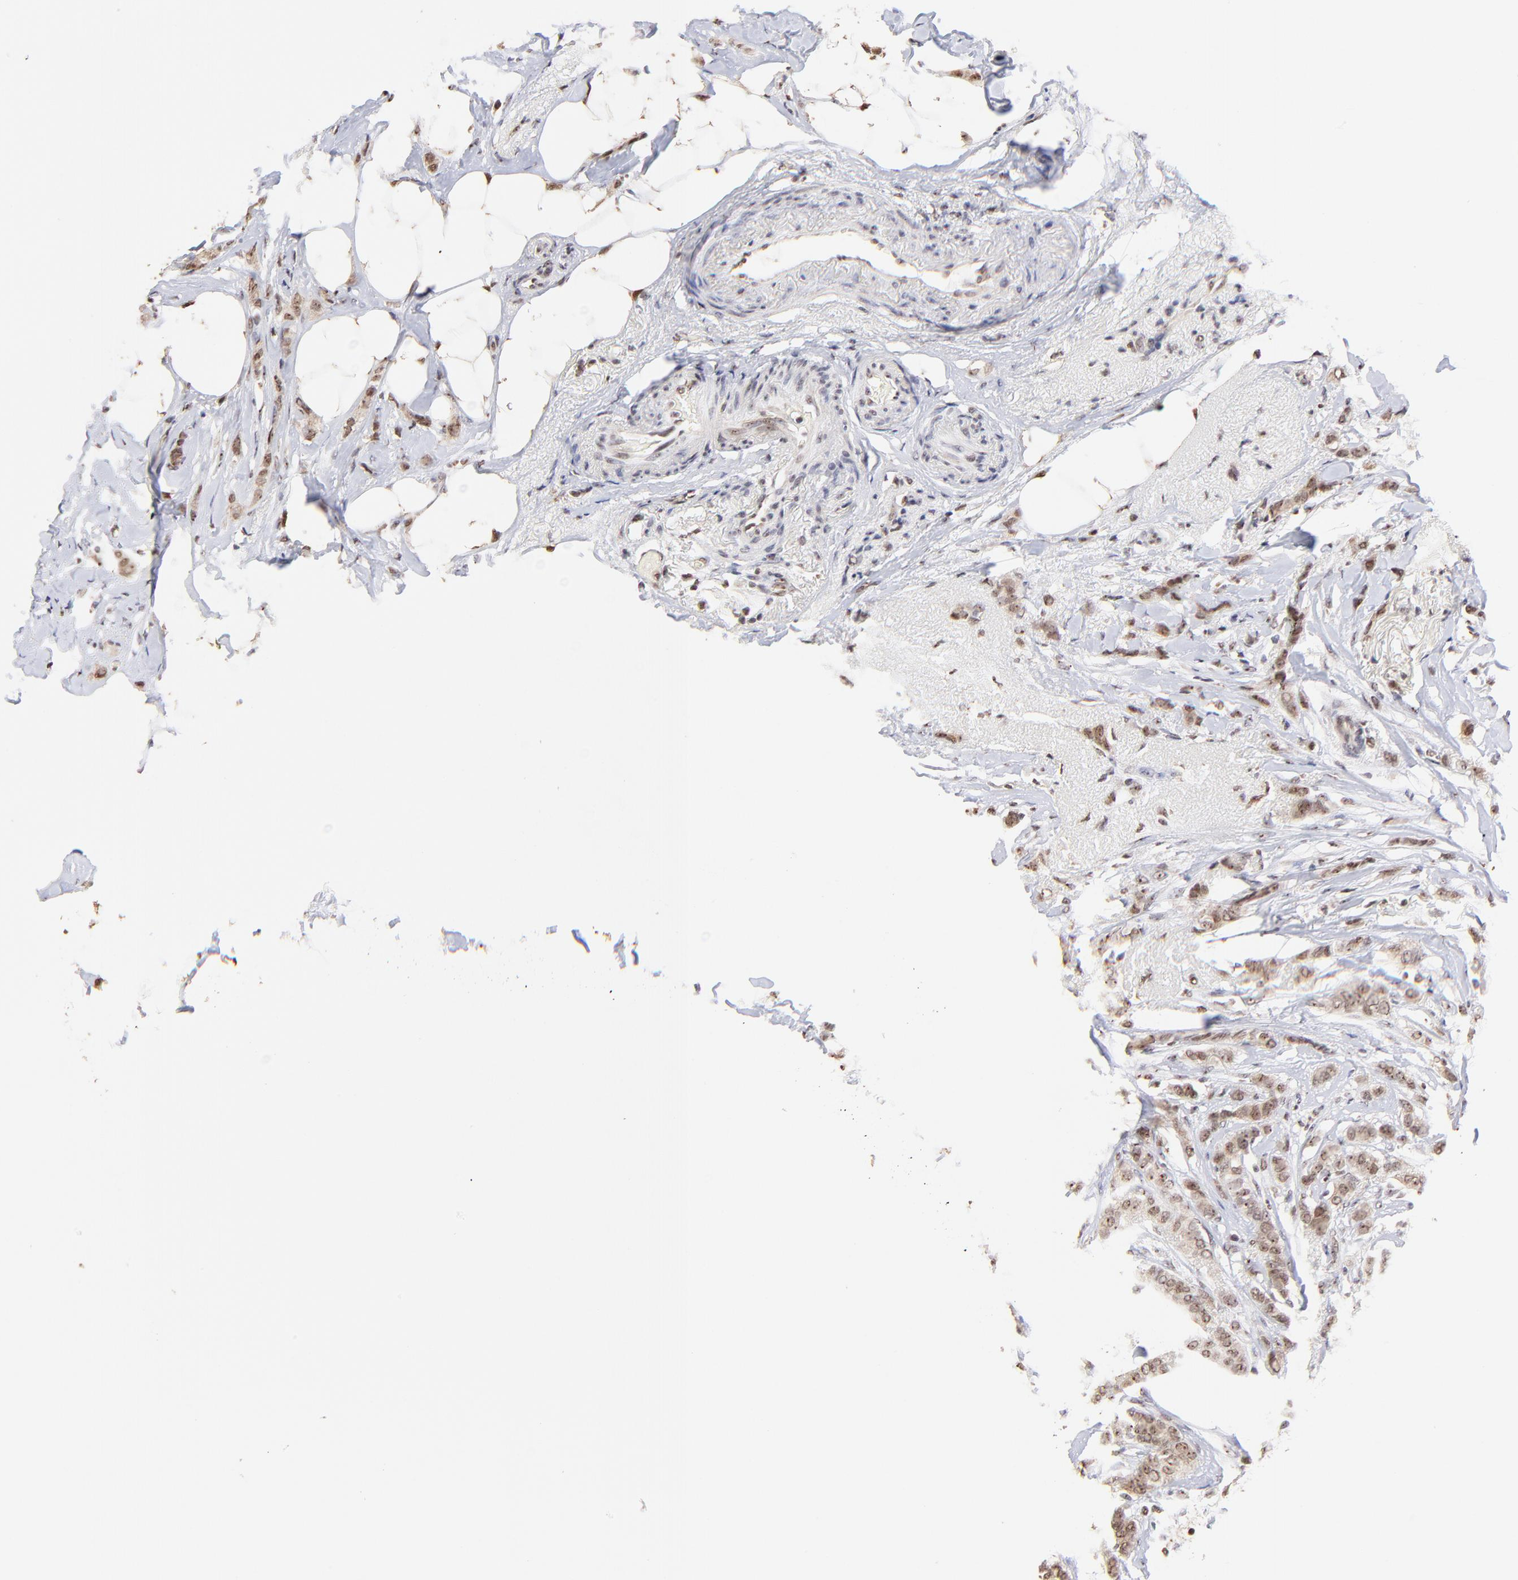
{"staining": {"intensity": "weak", "quantity": ">75%", "location": "cytoplasmic/membranous,nuclear"}, "tissue": "breast cancer", "cell_type": "Tumor cells", "image_type": "cancer", "snomed": [{"axis": "morphology", "description": "Lobular carcinoma"}, {"axis": "topography", "description": "Breast"}], "caption": "Human lobular carcinoma (breast) stained with a protein marker exhibits weak staining in tumor cells.", "gene": "ZNF670", "patient": {"sex": "female", "age": 55}}